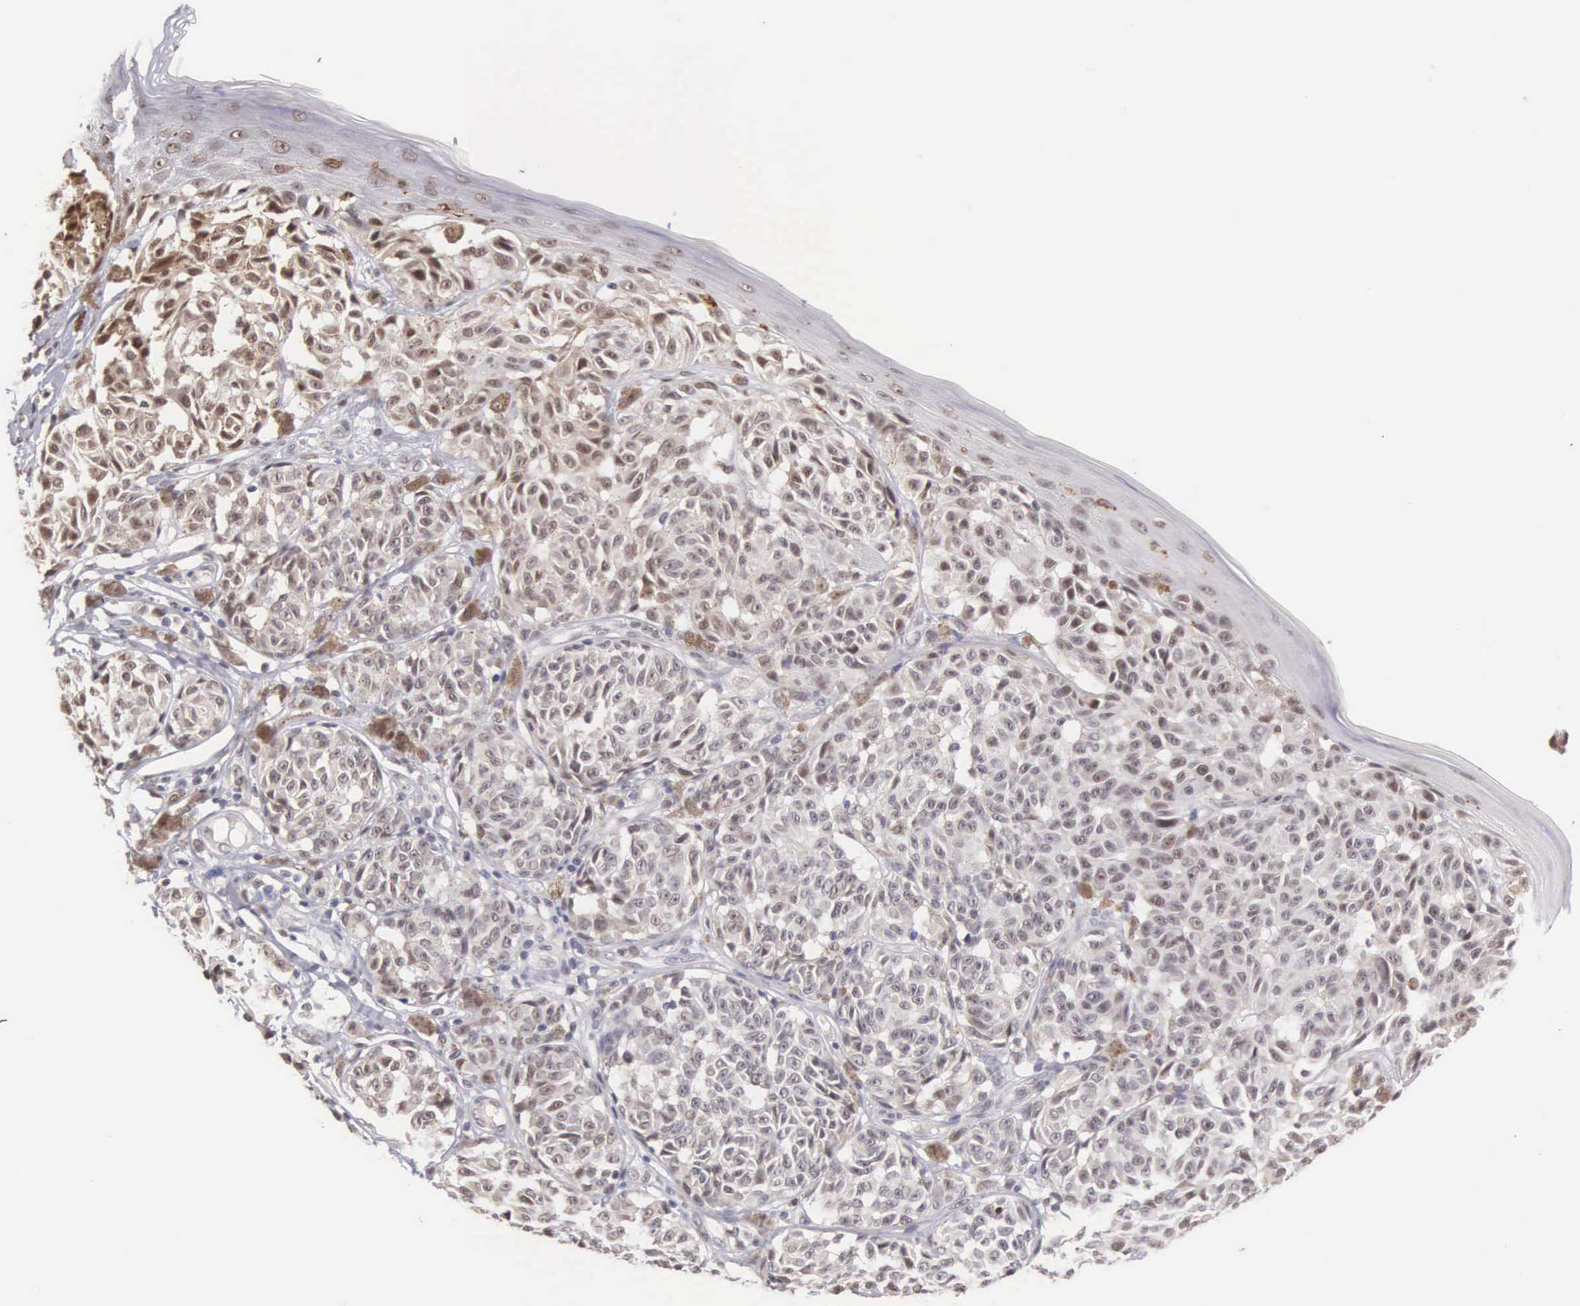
{"staining": {"intensity": "weak", "quantity": "<25%", "location": "cytoplasmic/membranous,nuclear"}, "tissue": "melanoma", "cell_type": "Tumor cells", "image_type": "cancer", "snomed": [{"axis": "morphology", "description": "Malignant melanoma, NOS"}, {"axis": "topography", "description": "Skin"}], "caption": "Melanoma was stained to show a protein in brown. There is no significant positivity in tumor cells. (DAB (3,3'-diaminobenzidine) IHC with hematoxylin counter stain).", "gene": "HMGXB4", "patient": {"sex": "male", "age": 49}}